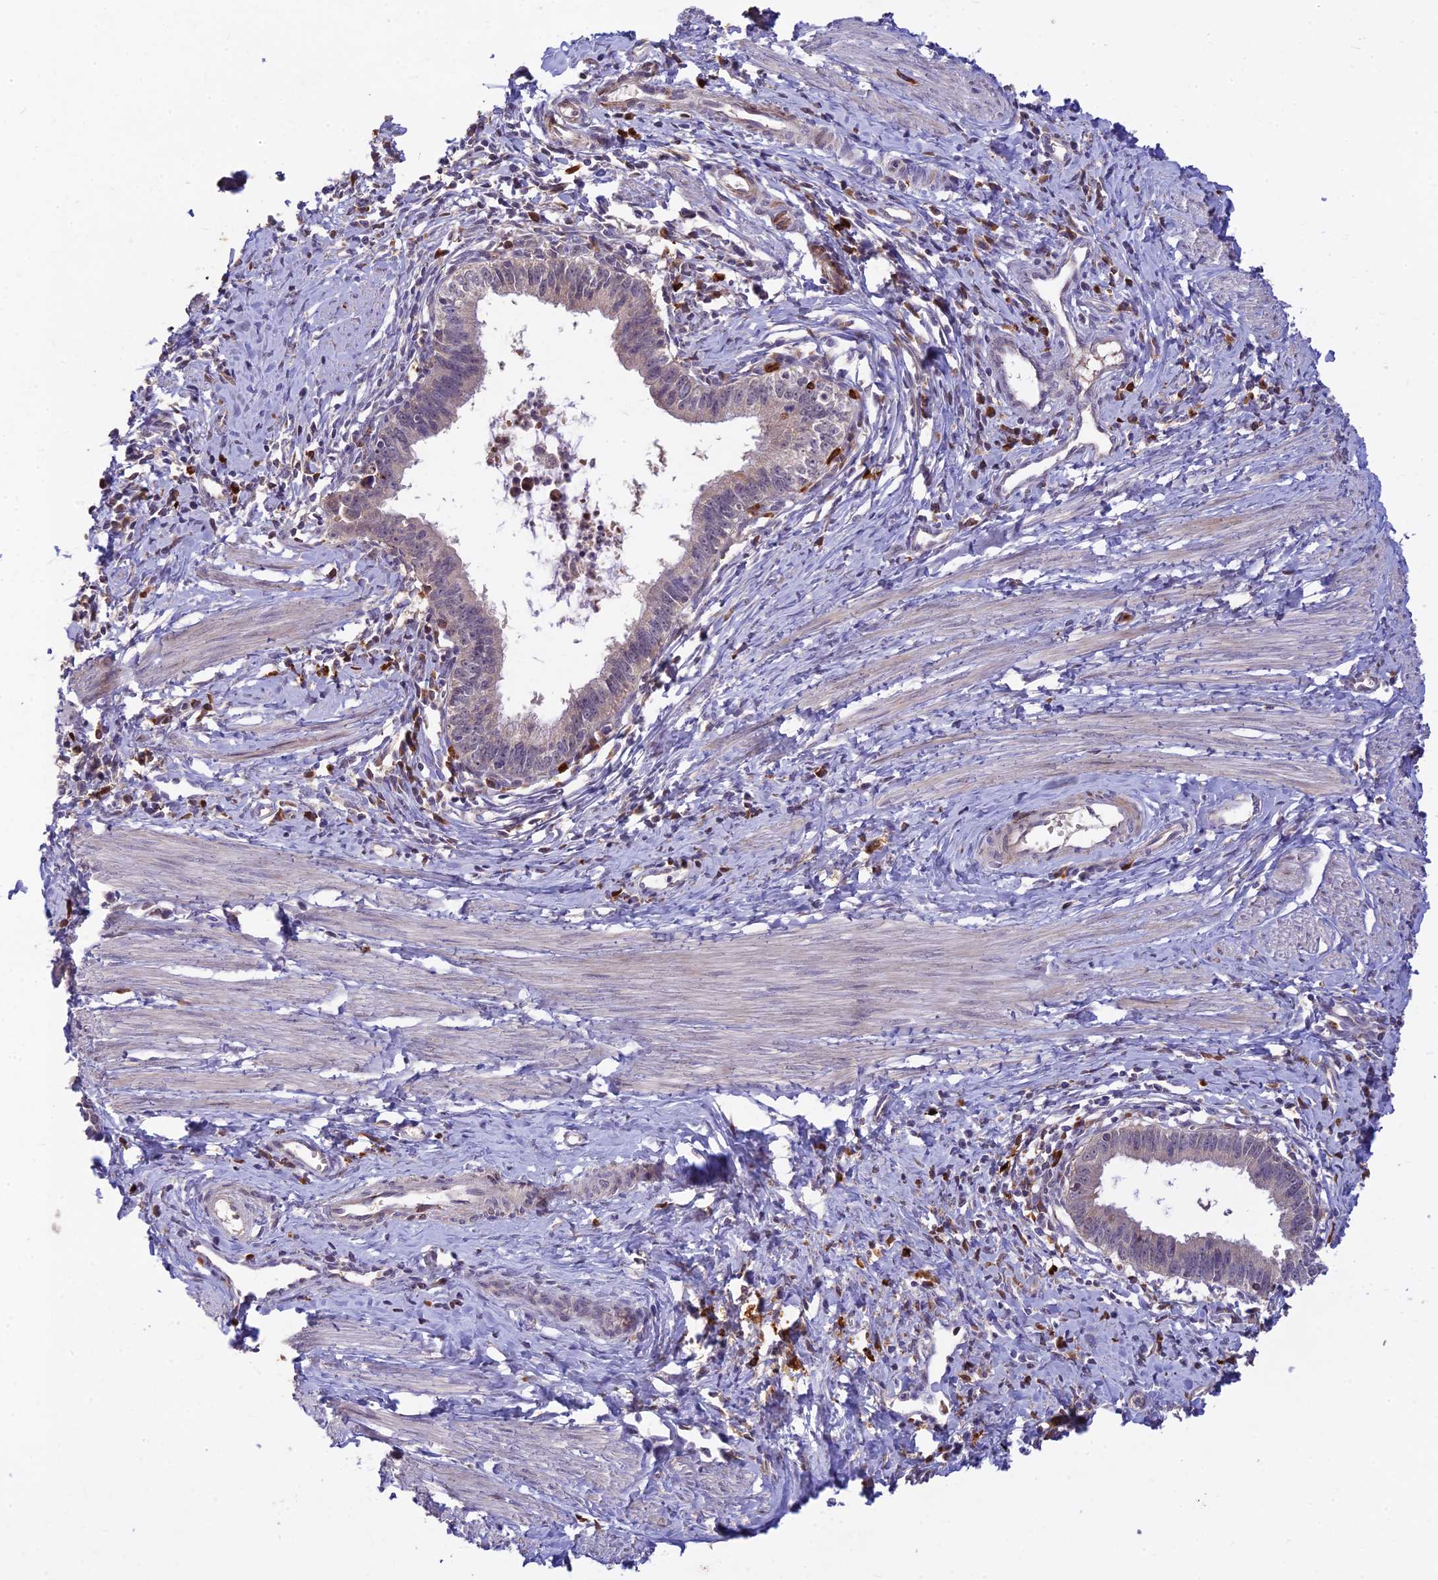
{"staining": {"intensity": "negative", "quantity": "none", "location": "none"}, "tissue": "cervical cancer", "cell_type": "Tumor cells", "image_type": "cancer", "snomed": [{"axis": "morphology", "description": "Adenocarcinoma, NOS"}, {"axis": "topography", "description": "Cervix"}], "caption": "Tumor cells show no significant positivity in cervical cancer (adenocarcinoma). (Stains: DAB immunohistochemistry with hematoxylin counter stain, Microscopy: brightfield microscopy at high magnification).", "gene": "ASPDH", "patient": {"sex": "female", "age": 36}}